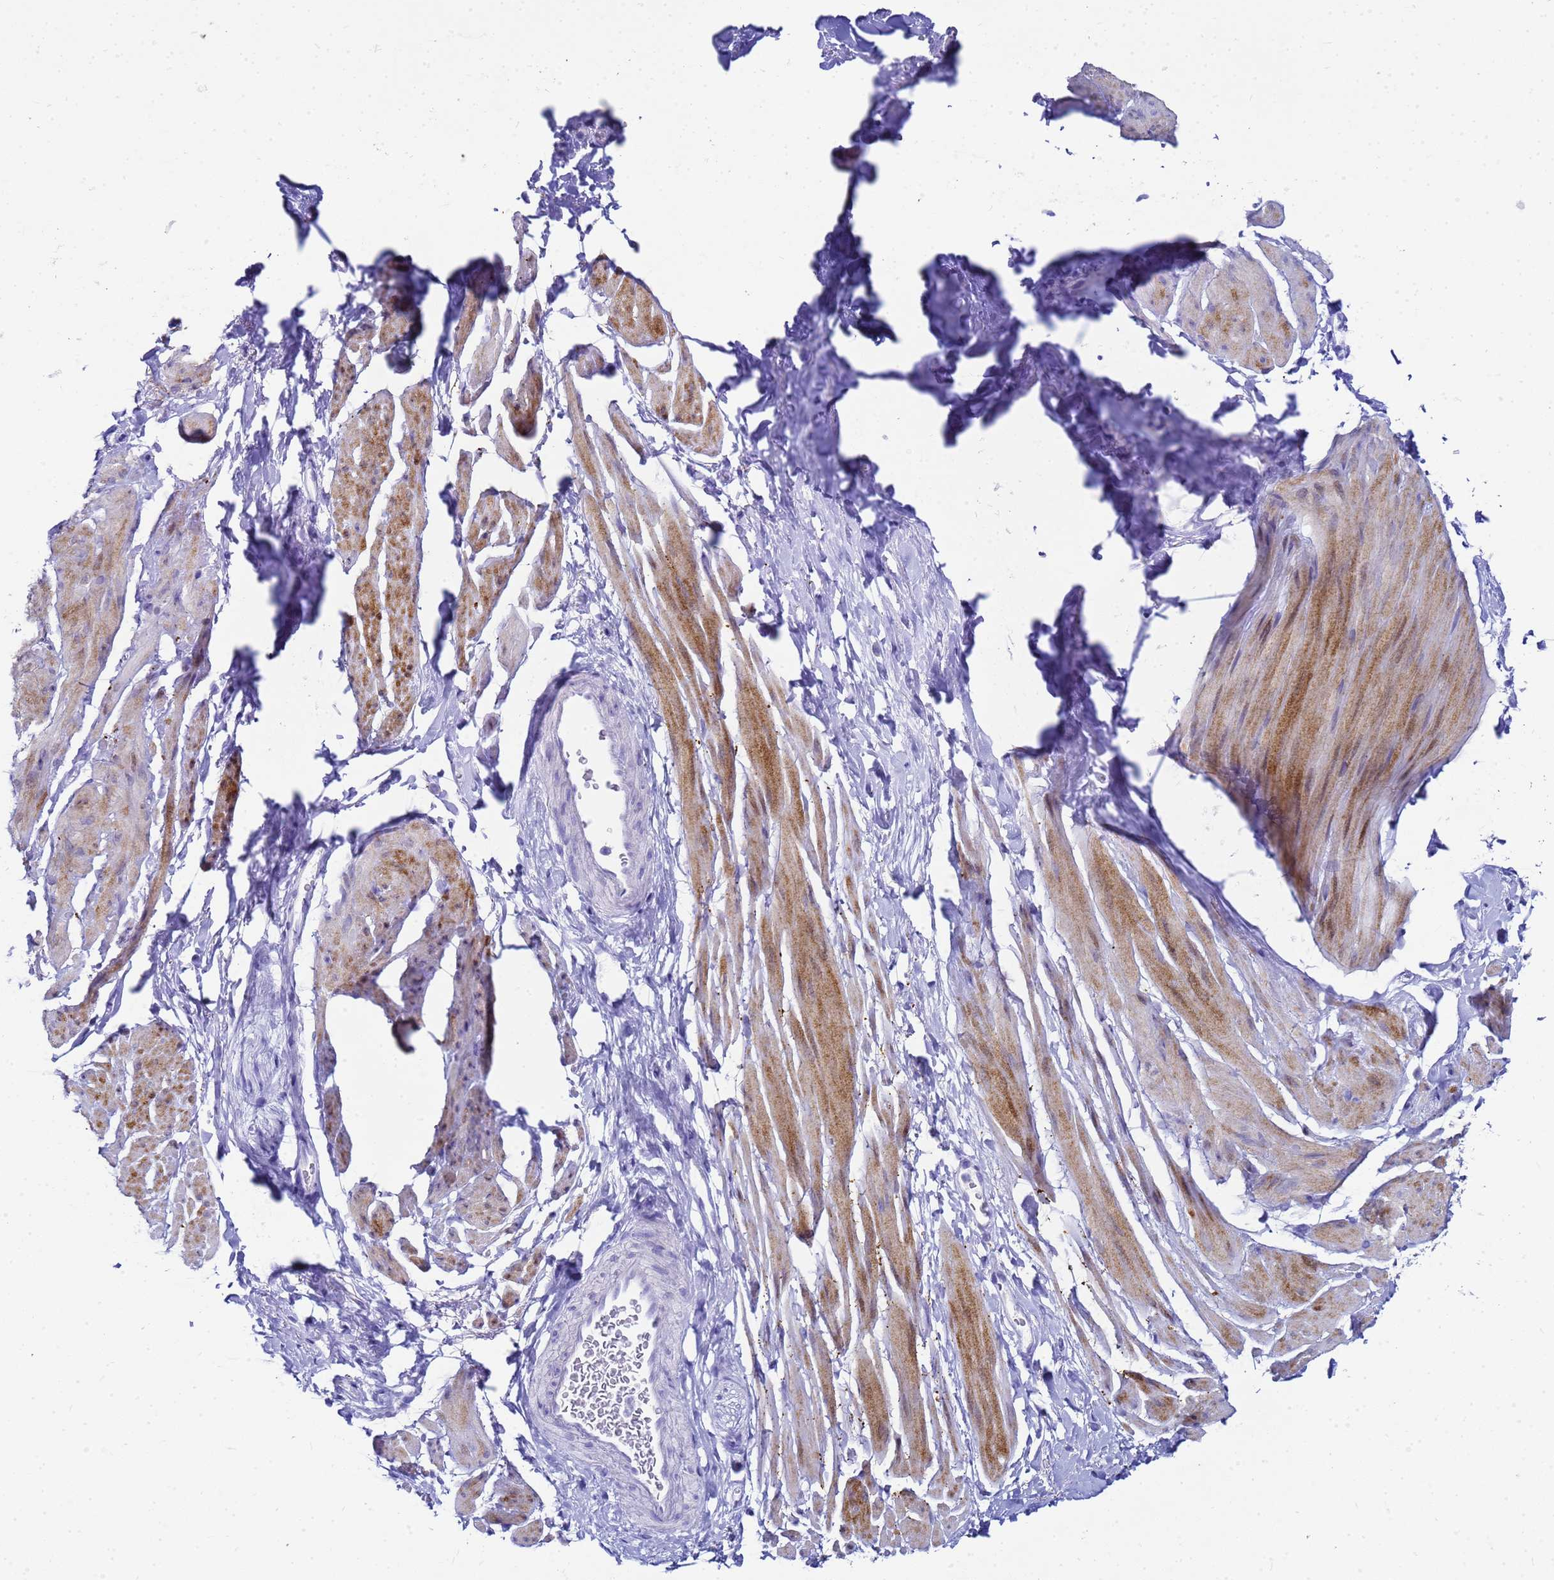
{"staining": {"intensity": "moderate", "quantity": "<25%", "location": "cytoplasmic/membranous"}, "tissue": "smooth muscle", "cell_type": "Smooth muscle cells", "image_type": "normal", "snomed": [{"axis": "morphology", "description": "Normal tissue, NOS"}, {"axis": "topography", "description": "Smooth muscle"}, {"axis": "topography", "description": "Peripheral nerve tissue"}], "caption": "Immunohistochemistry (DAB (3,3'-diaminobenzidine)) staining of benign human smooth muscle exhibits moderate cytoplasmic/membranous protein staining in approximately <25% of smooth muscle cells.", "gene": "CKB", "patient": {"sex": "male", "age": 69}}